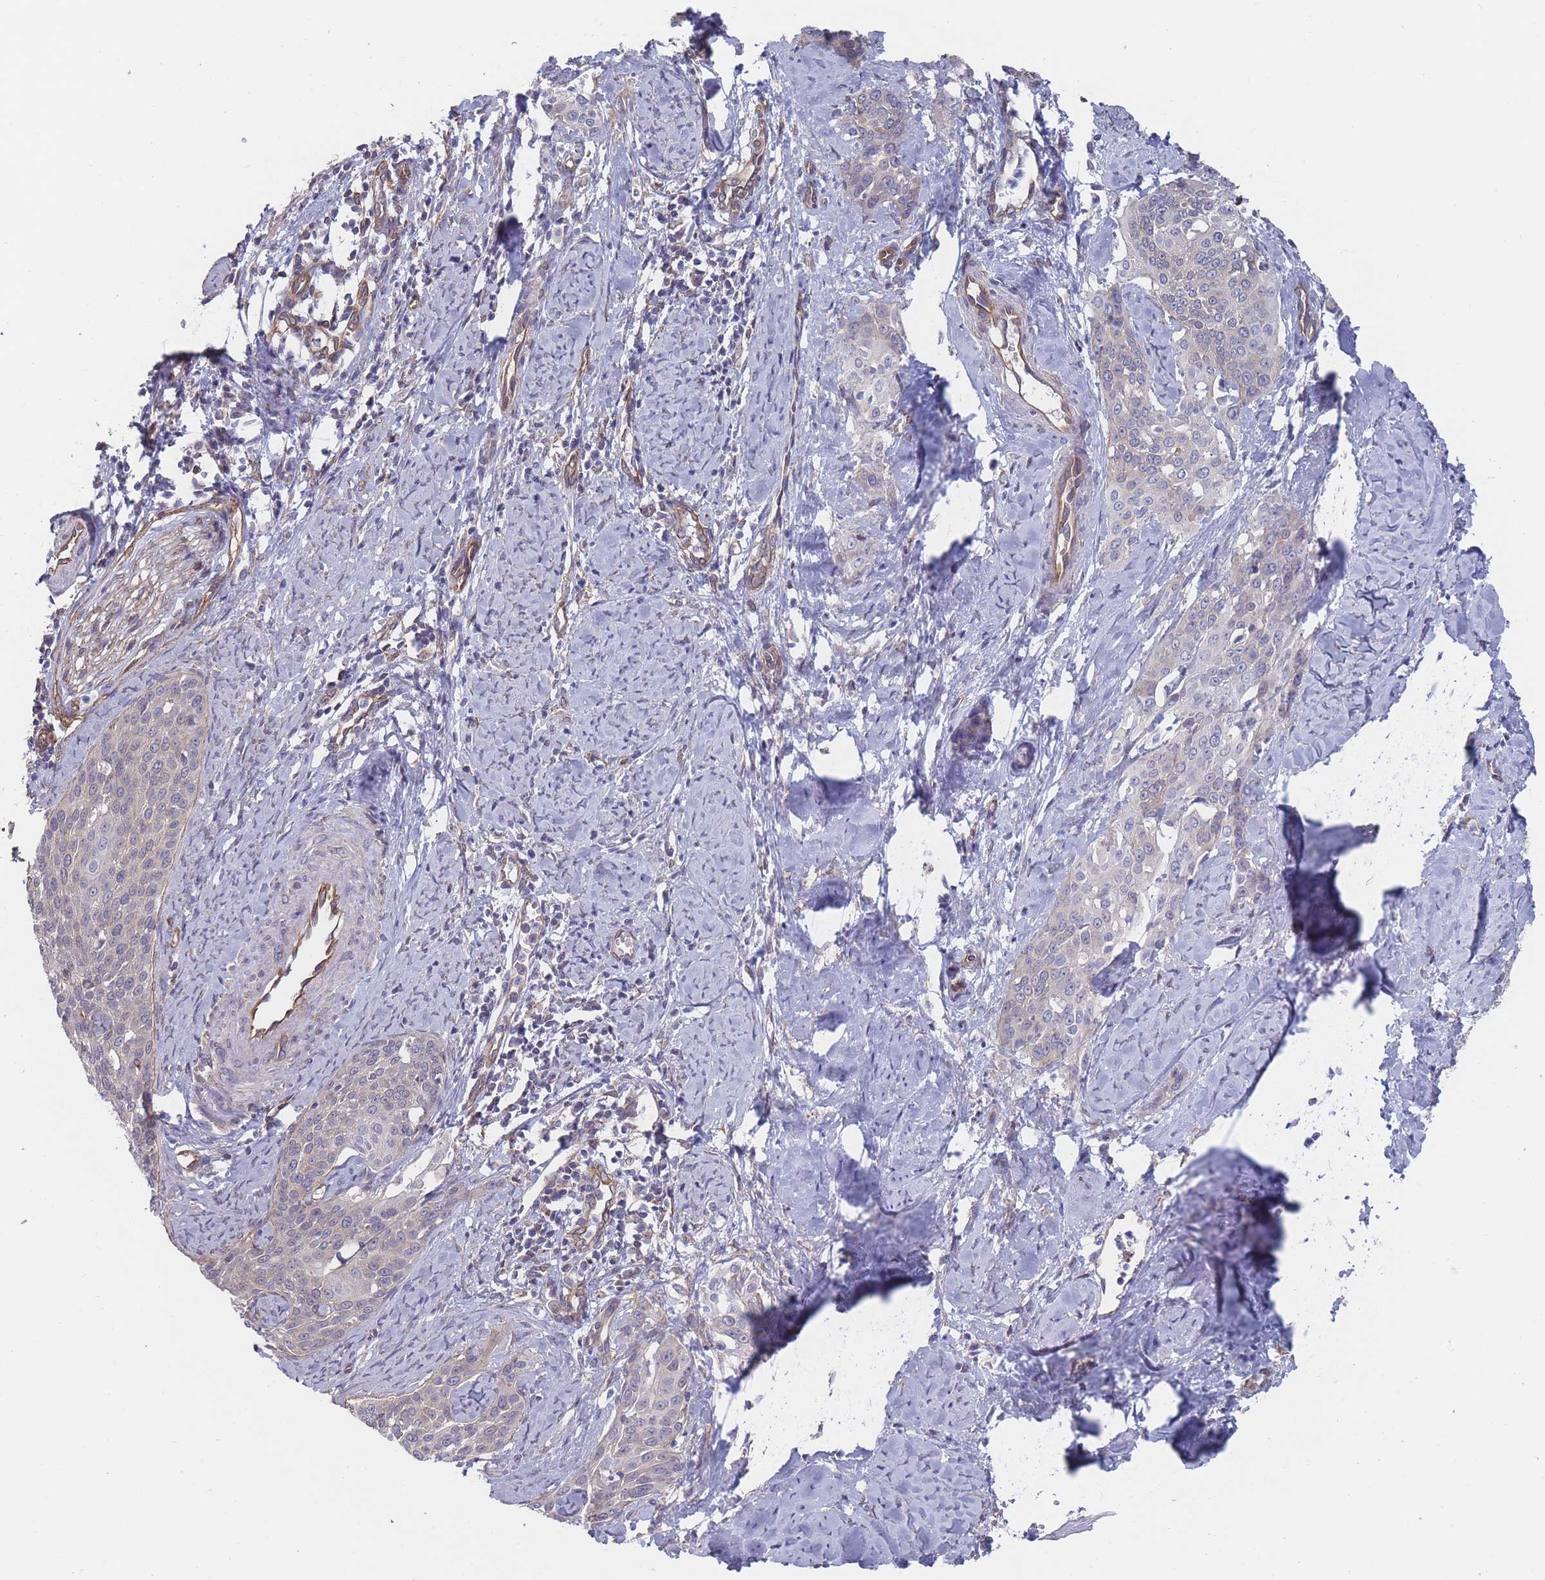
{"staining": {"intensity": "negative", "quantity": "none", "location": "none"}, "tissue": "cervical cancer", "cell_type": "Tumor cells", "image_type": "cancer", "snomed": [{"axis": "morphology", "description": "Squamous cell carcinoma, NOS"}, {"axis": "topography", "description": "Cervix"}], "caption": "Tumor cells show no significant expression in cervical cancer (squamous cell carcinoma).", "gene": "SLC1A6", "patient": {"sex": "female", "age": 44}}